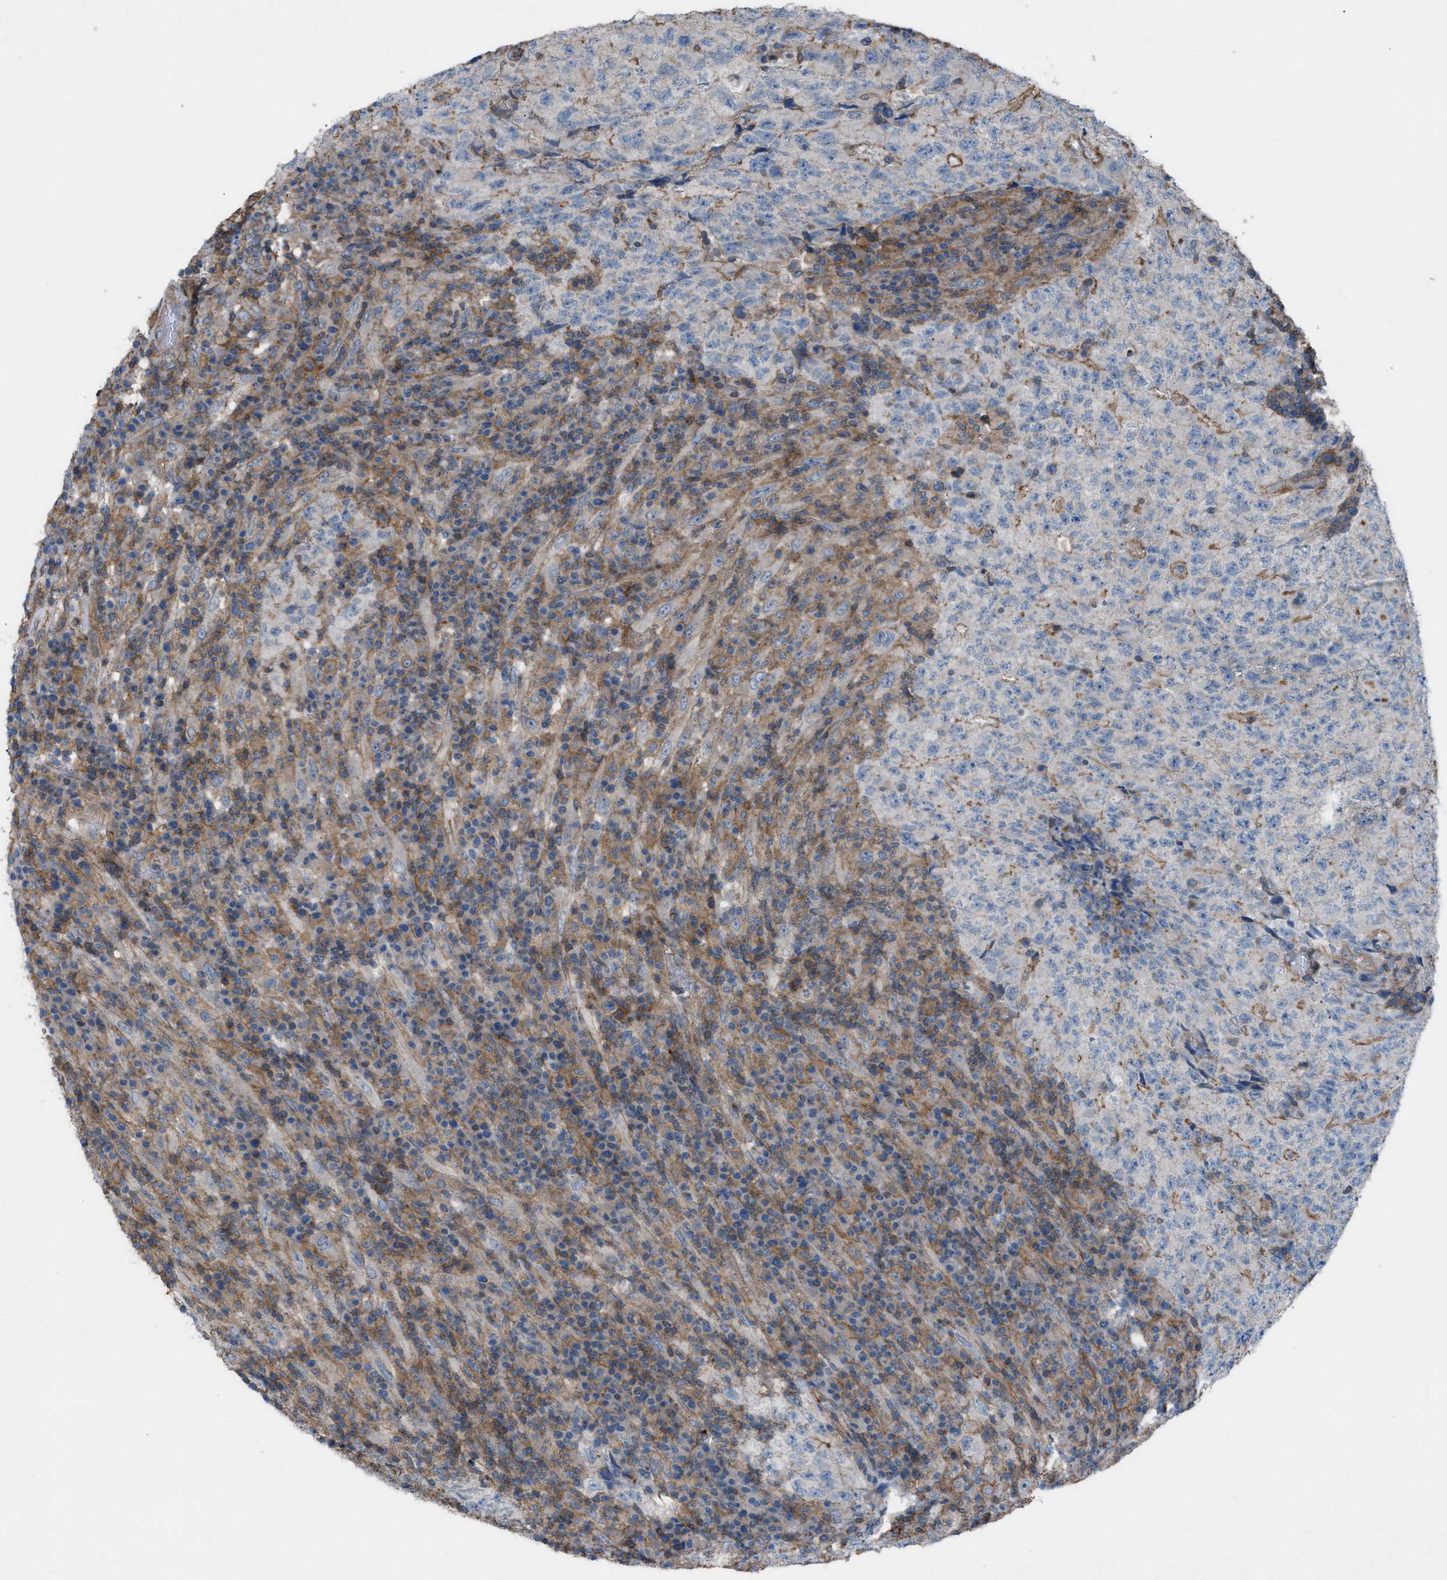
{"staining": {"intensity": "negative", "quantity": "none", "location": "none"}, "tissue": "testis cancer", "cell_type": "Tumor cells", "image_type": "cancer", "snomed": [{"axis": "morphology", "description": "Necrosis, NOS"}, {"axis": "morphology", "description": "Carcinoma, Embryonal, NOS"}, {"axis": "topography", "description": "Testis"}], "caption": "Tumor cells show no significant protein staining in testis embryonal carcinoma.", "gene": "NCK2", "patient": {"sex": "male", "age": 19}}